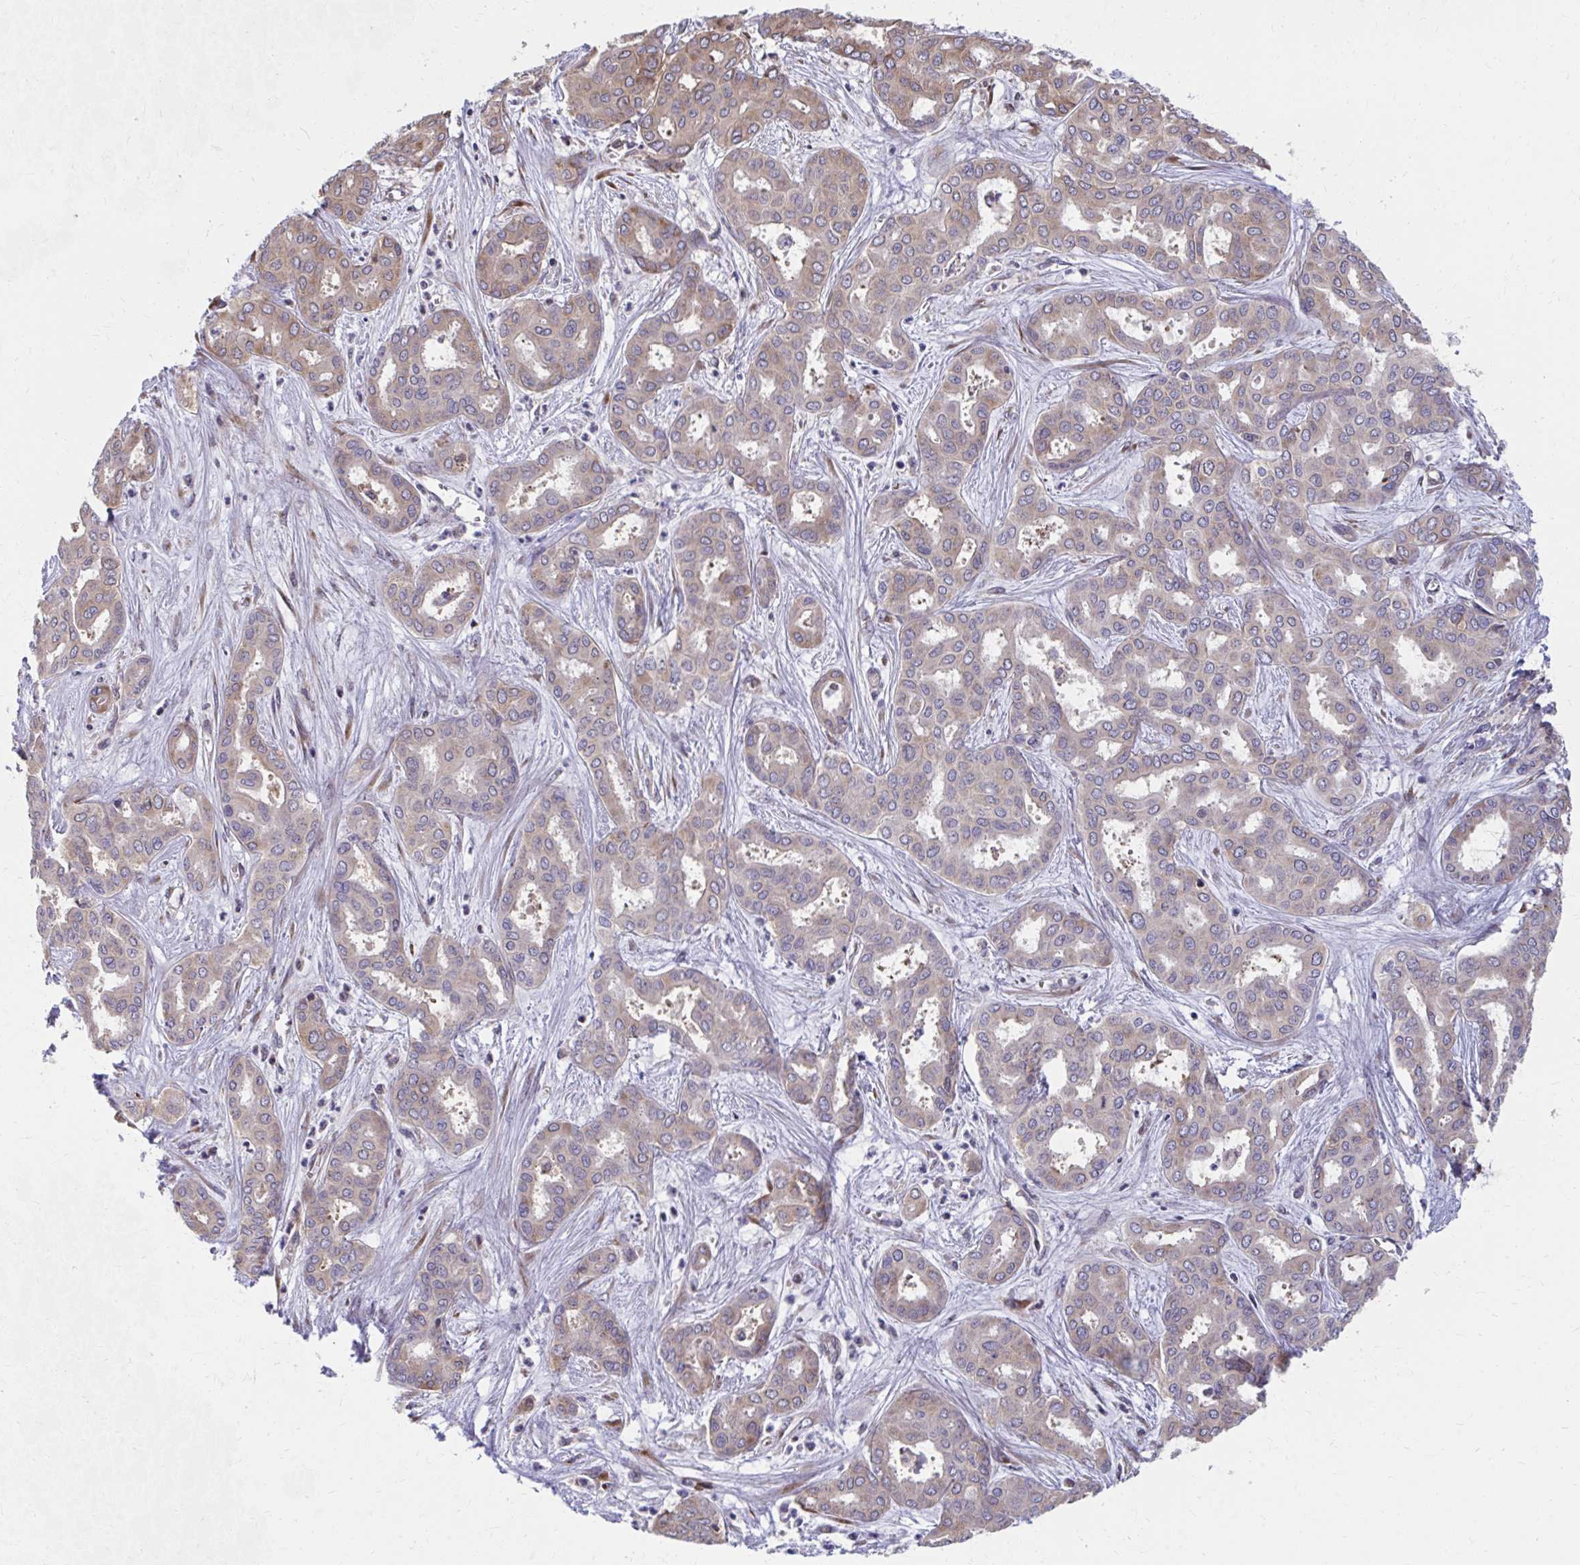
{"staining": {"intensity": "moderate", "quantity": "<25%", "location": "cytoplasmic/membranous"}, "tissue": "liver cancer", "cell_type": "Tumor cells", "image_type": "cancer", "snomed": [{"axis": "morphology", "description": "Cholangiocarcinoma"}, {"axis": "topography", "description": "Liver"}], "caption": "Protein analysis of liver cholangiocarcinoma tissue demonstrates moderate cytoplasmic/membranous expression in approximately <25% of tumor cells.", "gene": "ZNF778", "patient": {"sex": "female", "age": 64}}